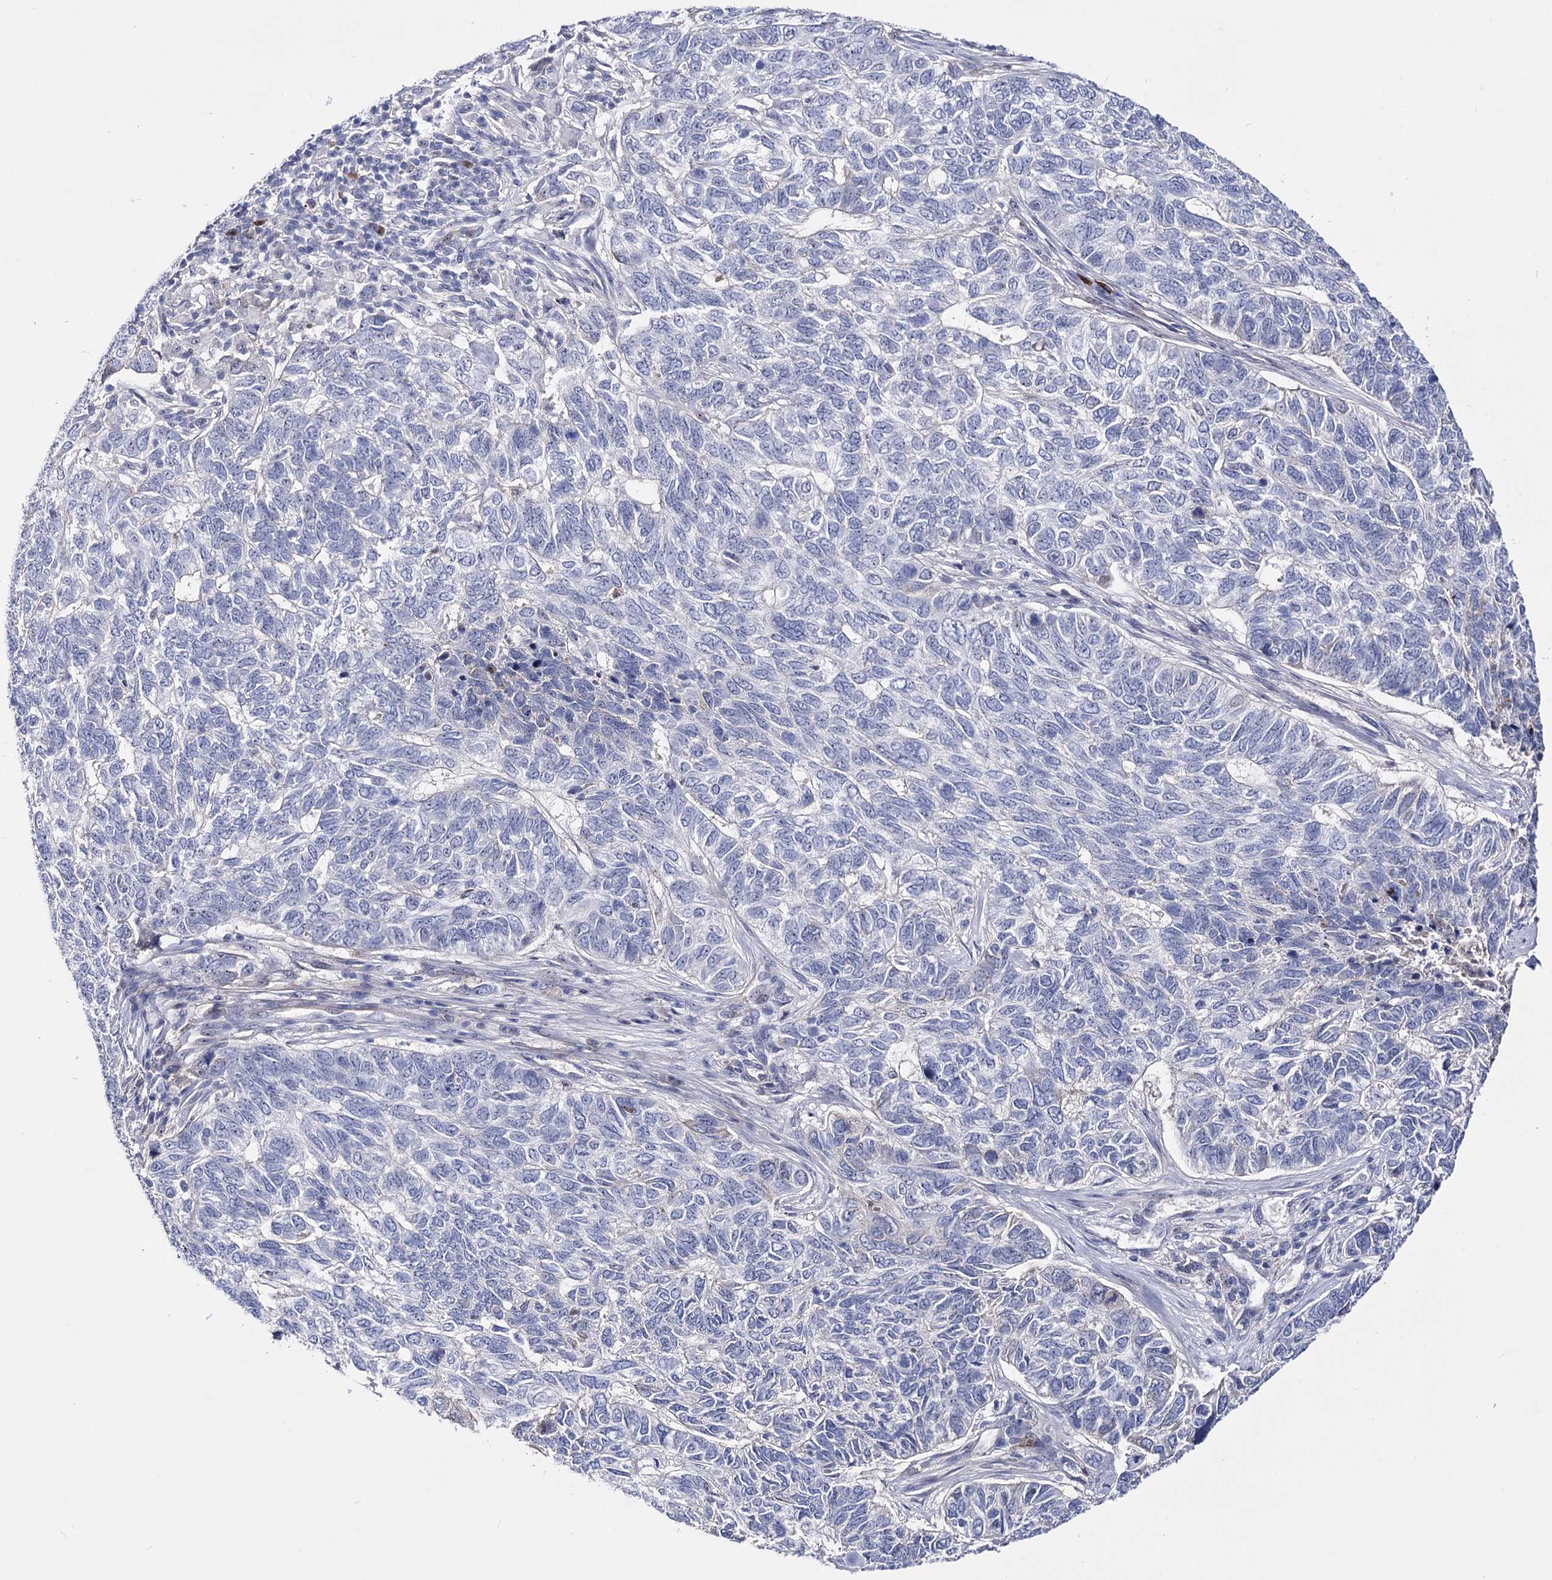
{"staining": {"intensity": "negative", "quantity": "none", "location": "none"}, "tissue": "skin cancer", "cell_type": "Tumor cells", "image_type": "cancer", "snomed": [{"axis": "morphology", "description": "Basal cell carcinoma"}, {"axis": "topography", "description": "Skin"}], "caption": "Immunohistochemistry micrograph of human skin cancer stained for a protein (brown), which demonstrates no staining in tumor cells.", "gene": "PCGF5", "patient": {"sex": "female", "age": 65}}